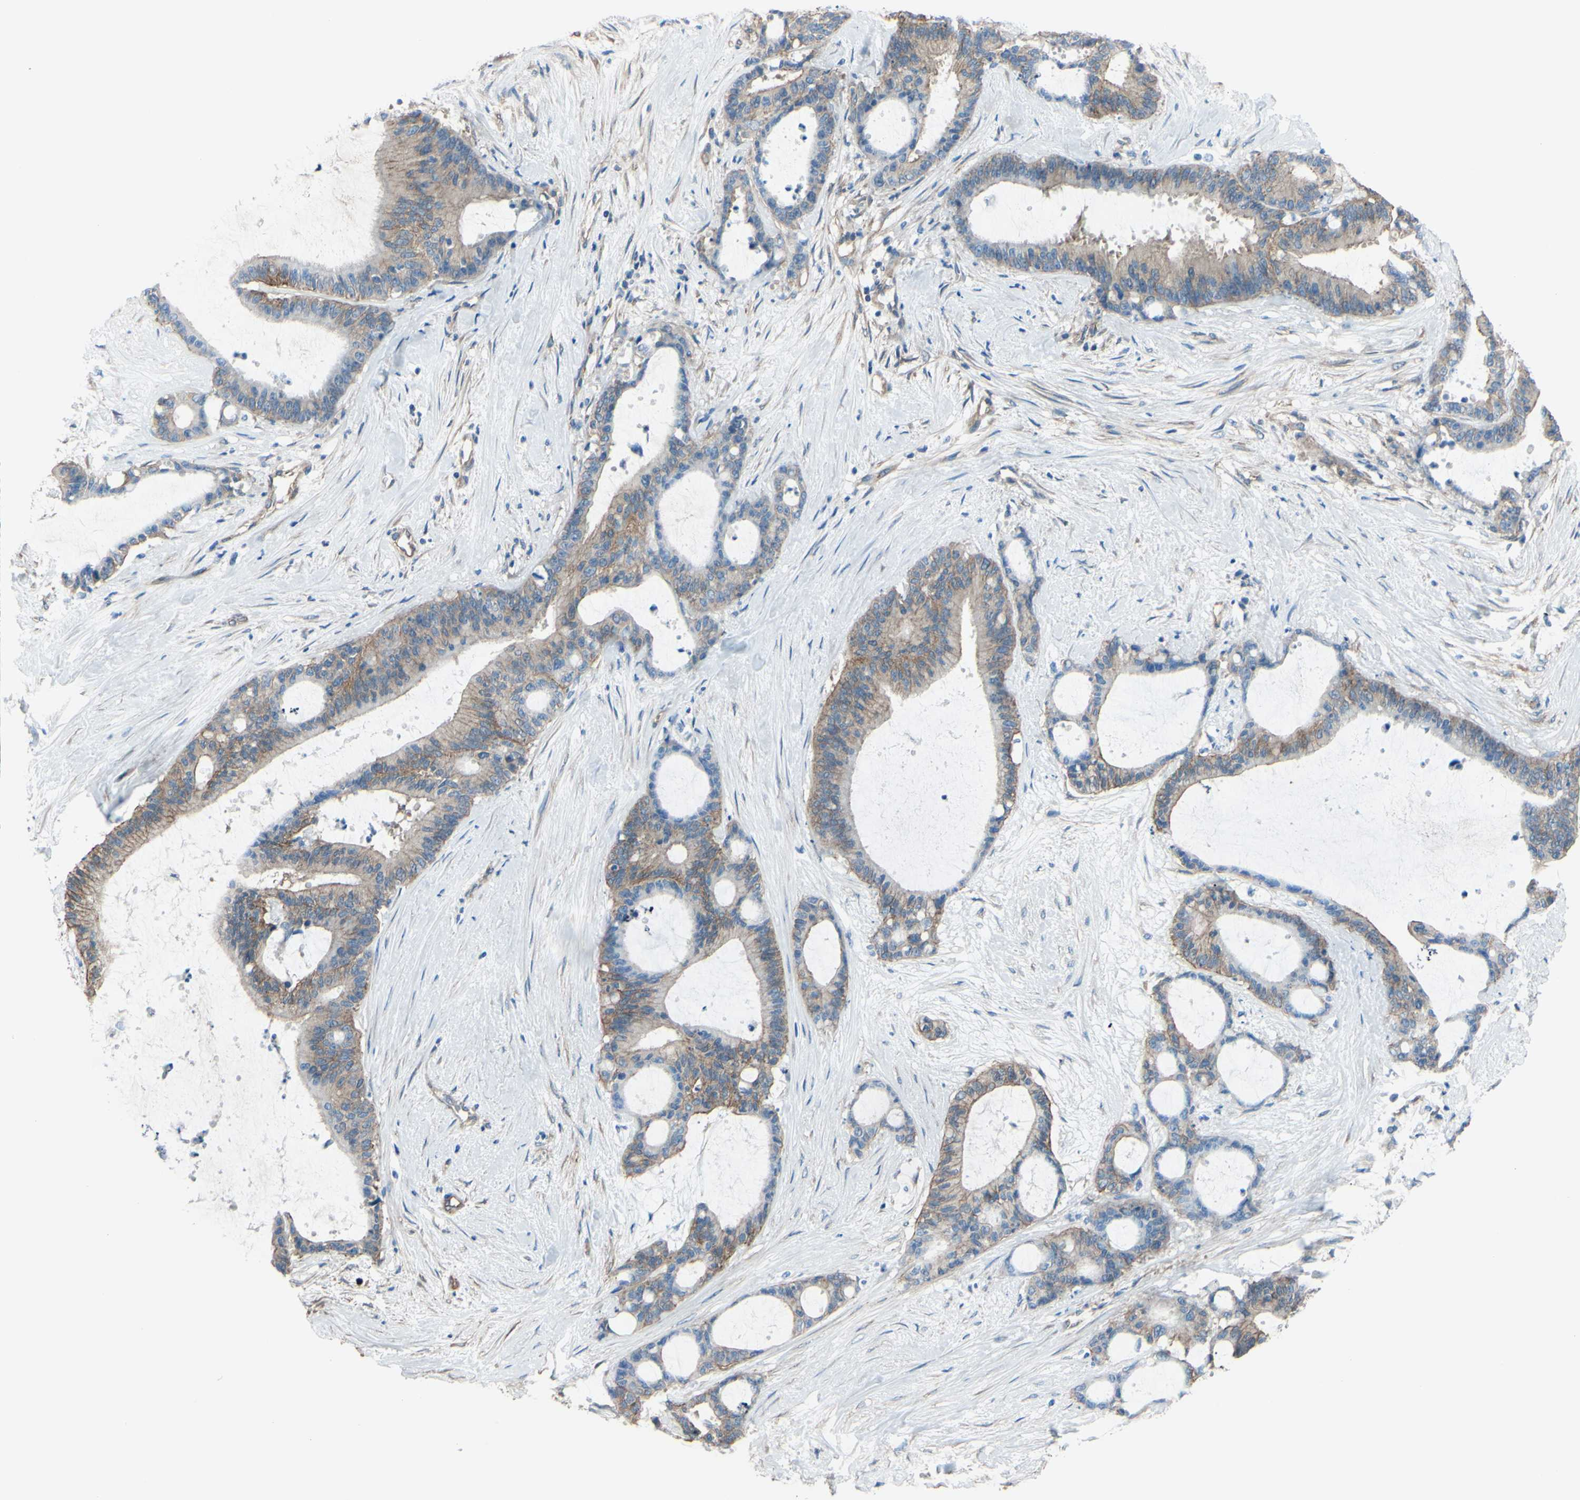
{"staining": {"intensity": "weak", "quantity": ">75%", "location": "cytoplasmic/membranous"}, "tissue": "liver cancer", "cell_type": "Tumor cells", "image_type": "cancer", "snomed": [{"axis": "morphology", "description": "Cholangiocarcinoma"}, {"axis": "topography", "description": "Liver"}], "caption": "Brown immunohistochemical staining in liver cancer reveals weak cytoplasmic/membranous staining in approximately >75% of tumor cells.", "gene": "ADD1", "patient": {"sex": "female", "age": 73}}